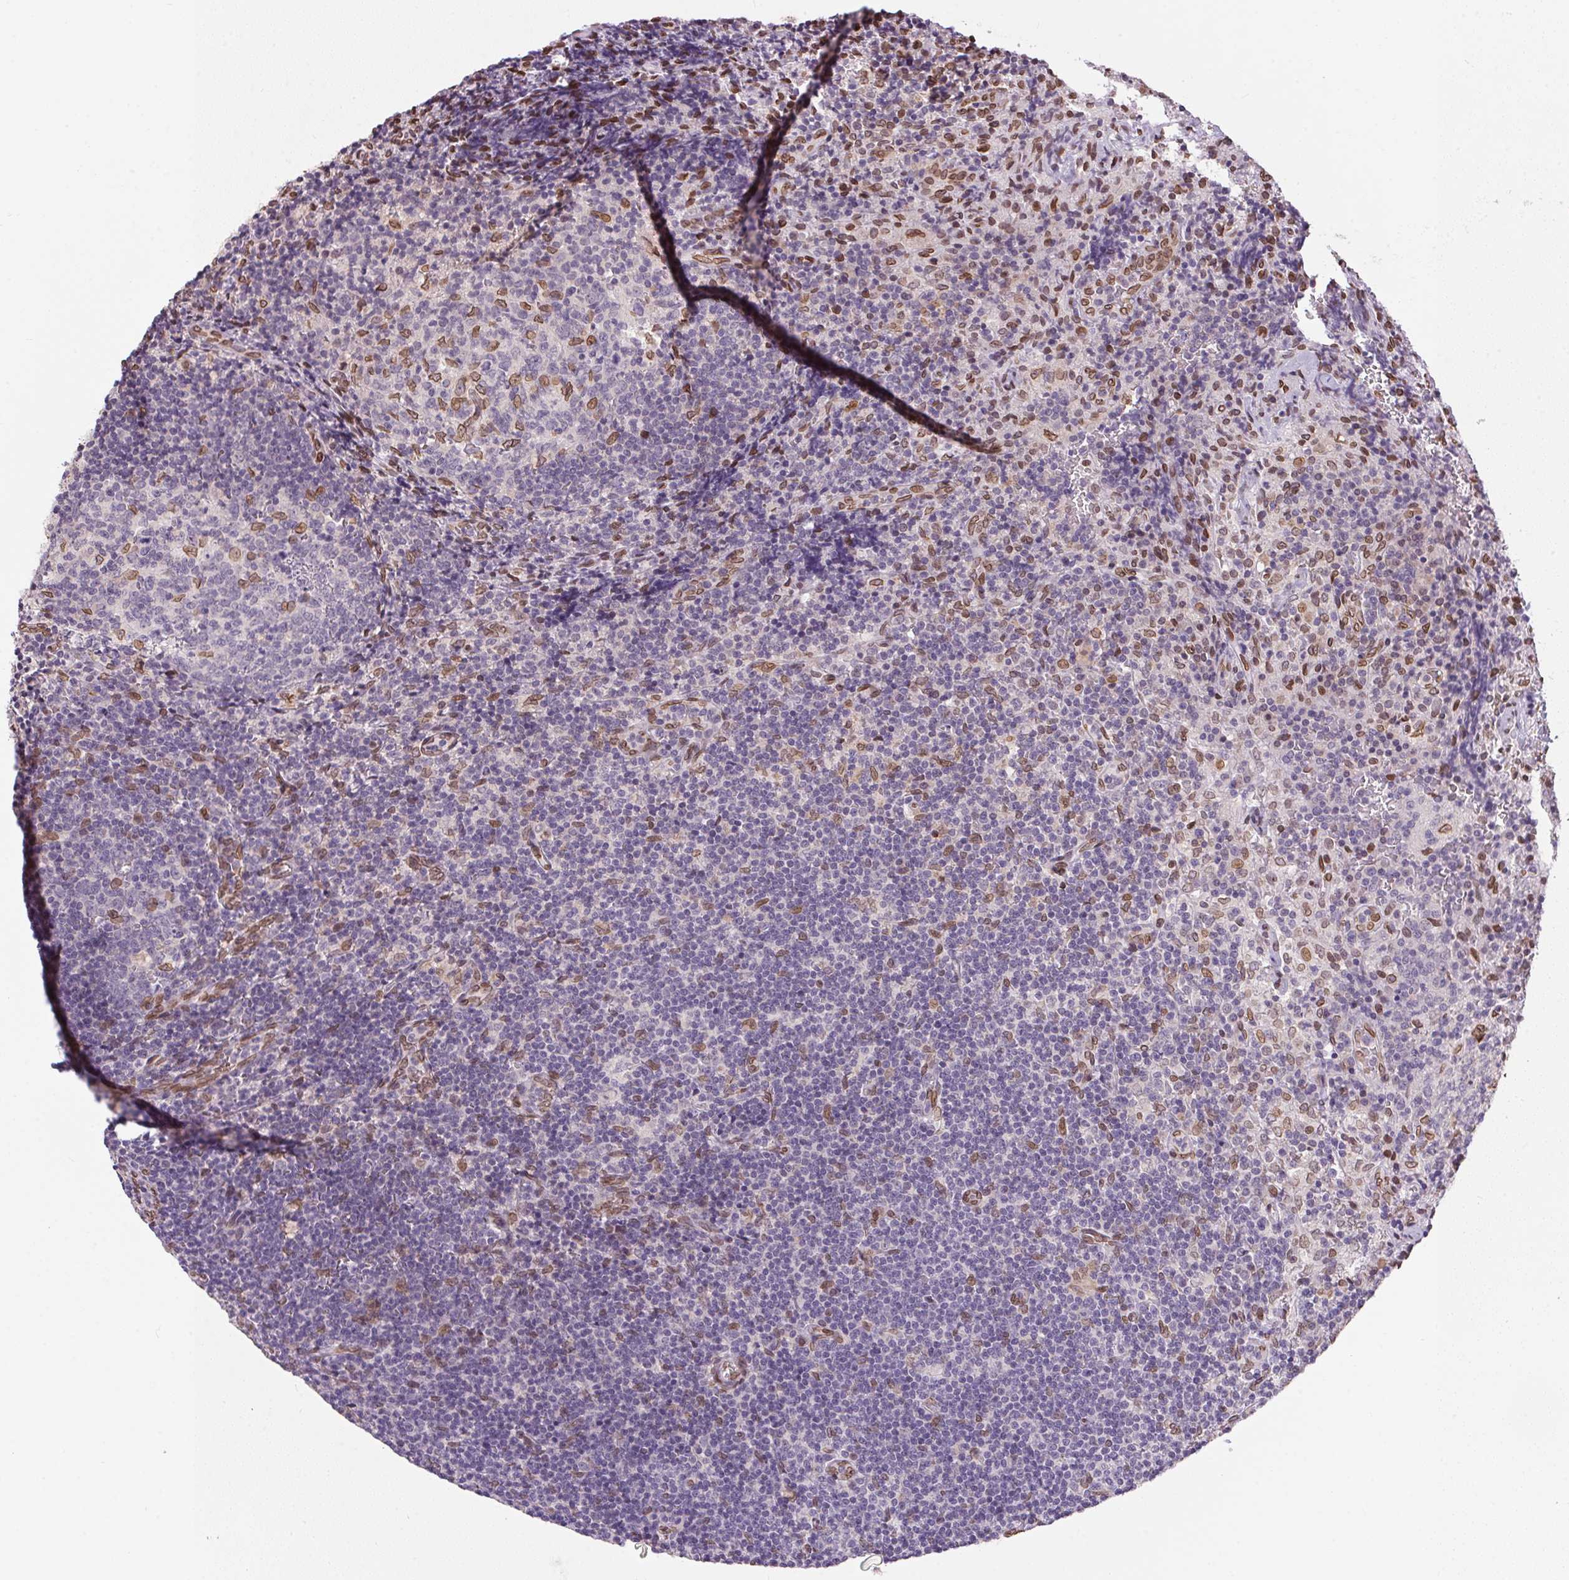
{"staining": {"intensity": "moderate", "quantity": "<25%", "location": "cytoplasmic/membranous,nuclear"}, "tissue": "lymph node", "cell_type": "Germinal center cells", "image_type": "normal", "snomed": [{"axis": "morphology", "description": "Normal tissue, NOS"}, {"axis": "topography", "description": "Lymph node"}], "caption": "Protein expression analysis of unremarkable lymph node demonstrates moderate cytoplasmic/membranous,nuclear expression in about <25% of germinal center cells. The staining was performed using DAB, with brown indicating positive protein expression. Nuclei are stained blue with hematoxylin.", "gene": "TMEM175", "patient": {"sex": "male", "age": 67}}